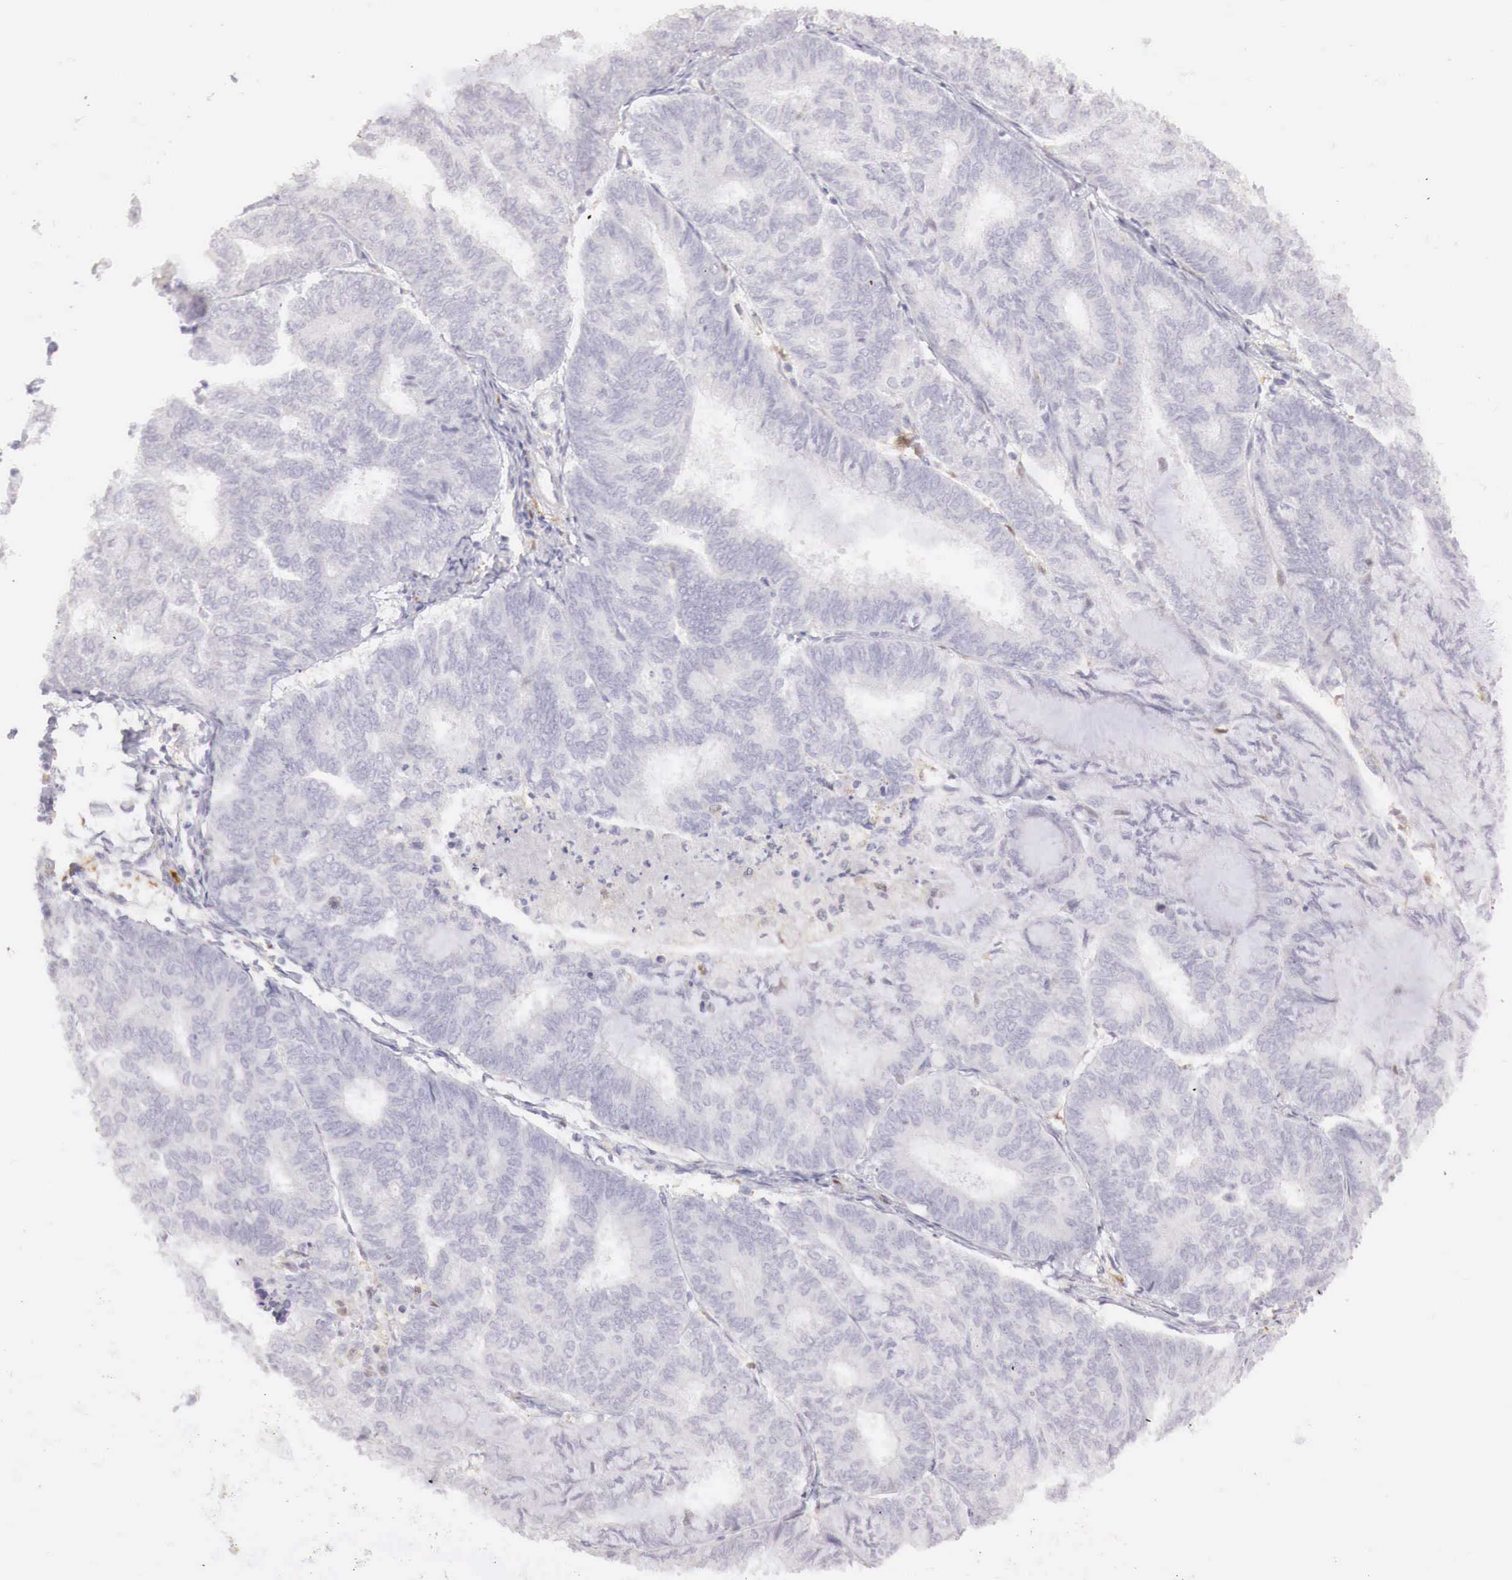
{"staining": {"intensity": "negative", "quantity": "none", "location": "none"}, "tissue": "endometrial cancer", "cell_type": "Tumor cells", "image_type": "cancer", "snomed": [{"axis": "morphology", "description": "Adenocarcinoma, NOS"}, {"axis": "topography", "description": "Endometrium"}], "caption": "IHC histopathology image of neoplastic tissue: endometrial adenocarcinoma stained with DAB (3,3'-diaminobenzidine) demonstrates no significant protein positivity in tumor cells.", "gene": "RENBP", "patient": {"sex": "female", "age": 59}}